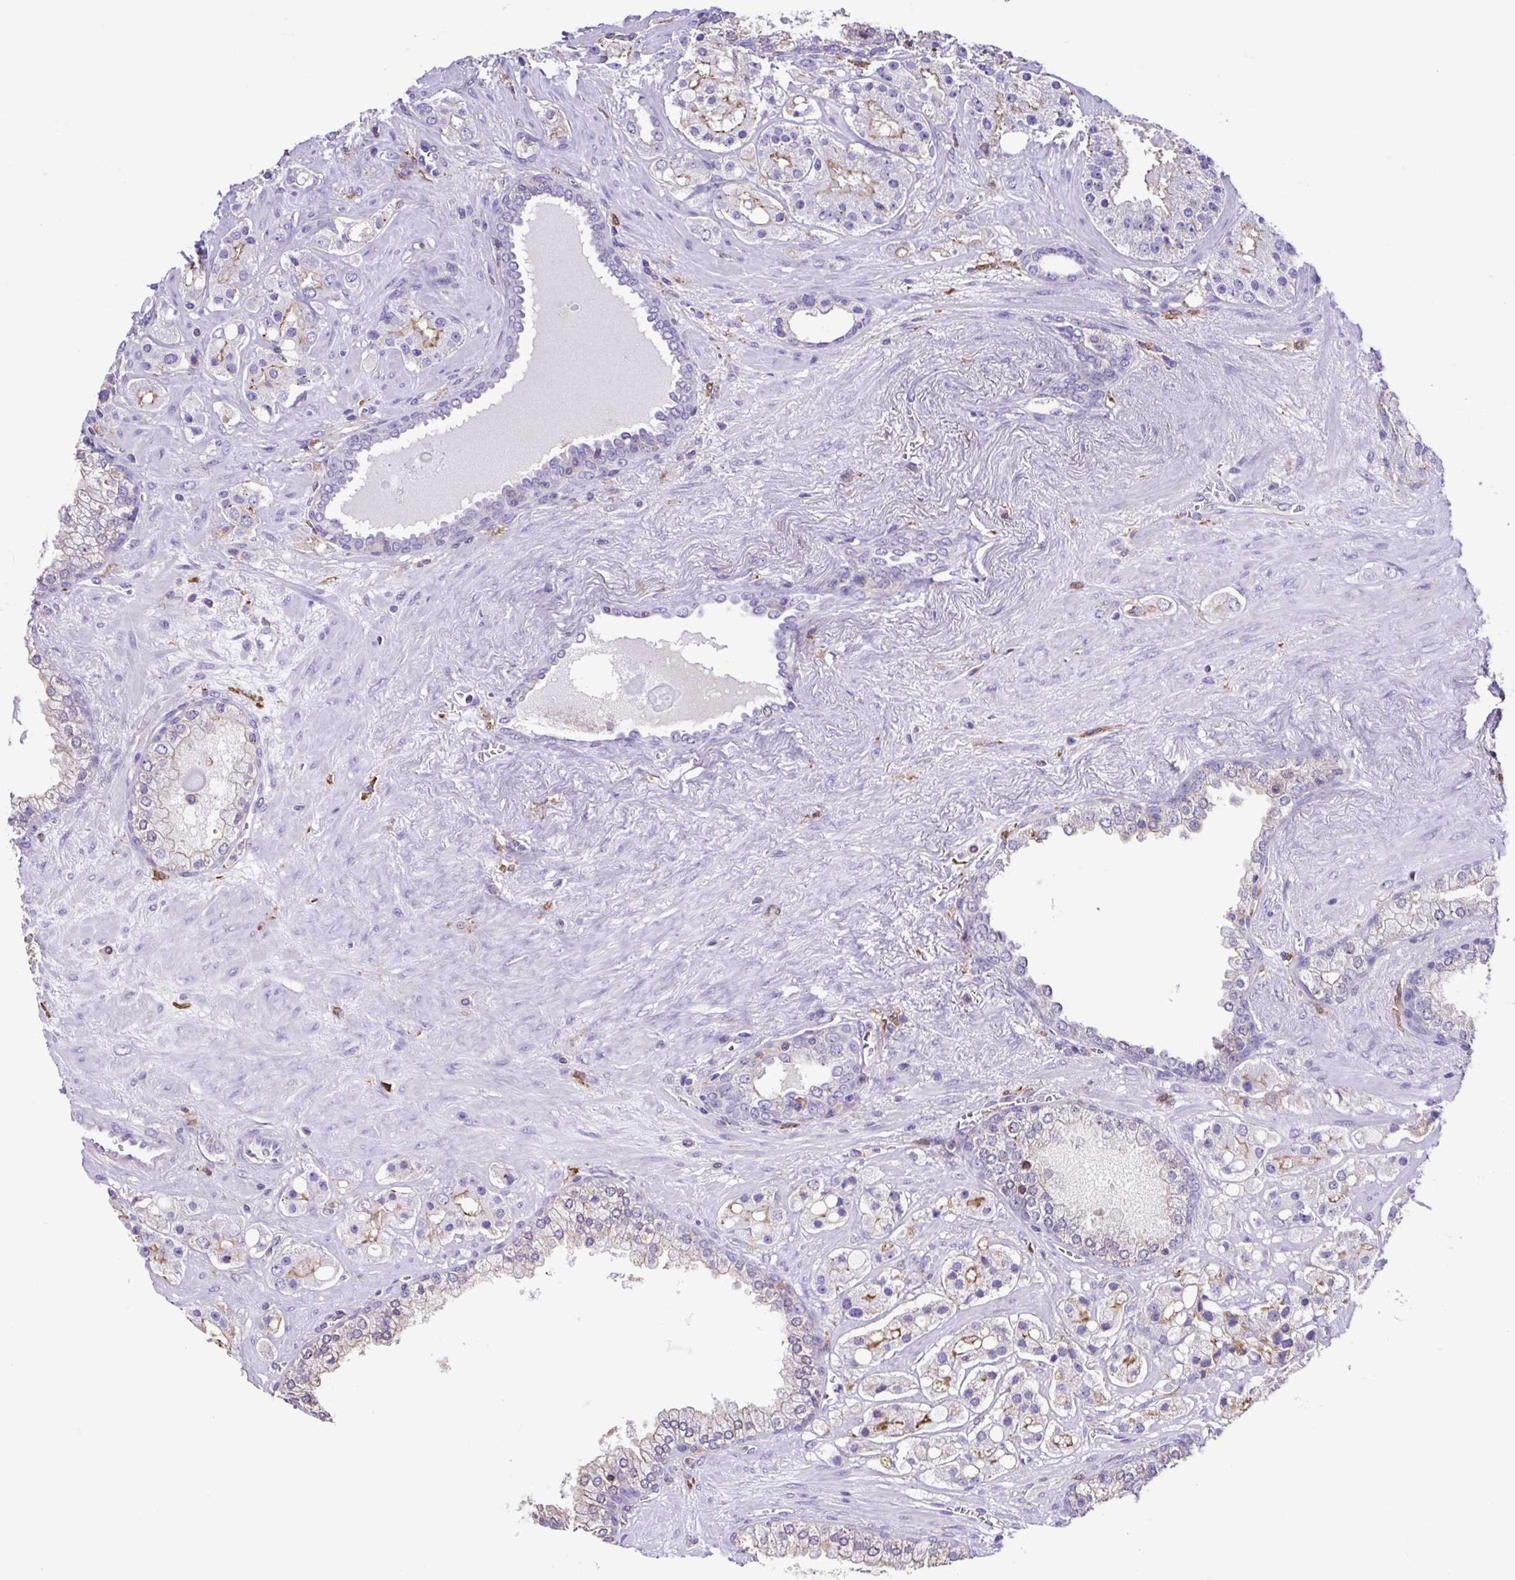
{"staining": {"intensity": "weak", "quantity": "25%-75%", "location": "cytoplasmic/membranous"}, "tissue": "prostate cancer", "cell_type": "Tumor cells", "image_type": "cancer", "snomed": [{"axis": "morphology", "description": "Adenocarcinoma, High grade"}, {"axis": "topography", "description": "Prostate"}], "caption": "IHC of human adenocarcinoma (high-grade) (prostate) demonstrates low levels of weak cytoplasmic/membranous positivity in approximately 25%-75% of tumor cells.", "gene": "ANXA10", "patient": {"sex": "male", "age": 67}}